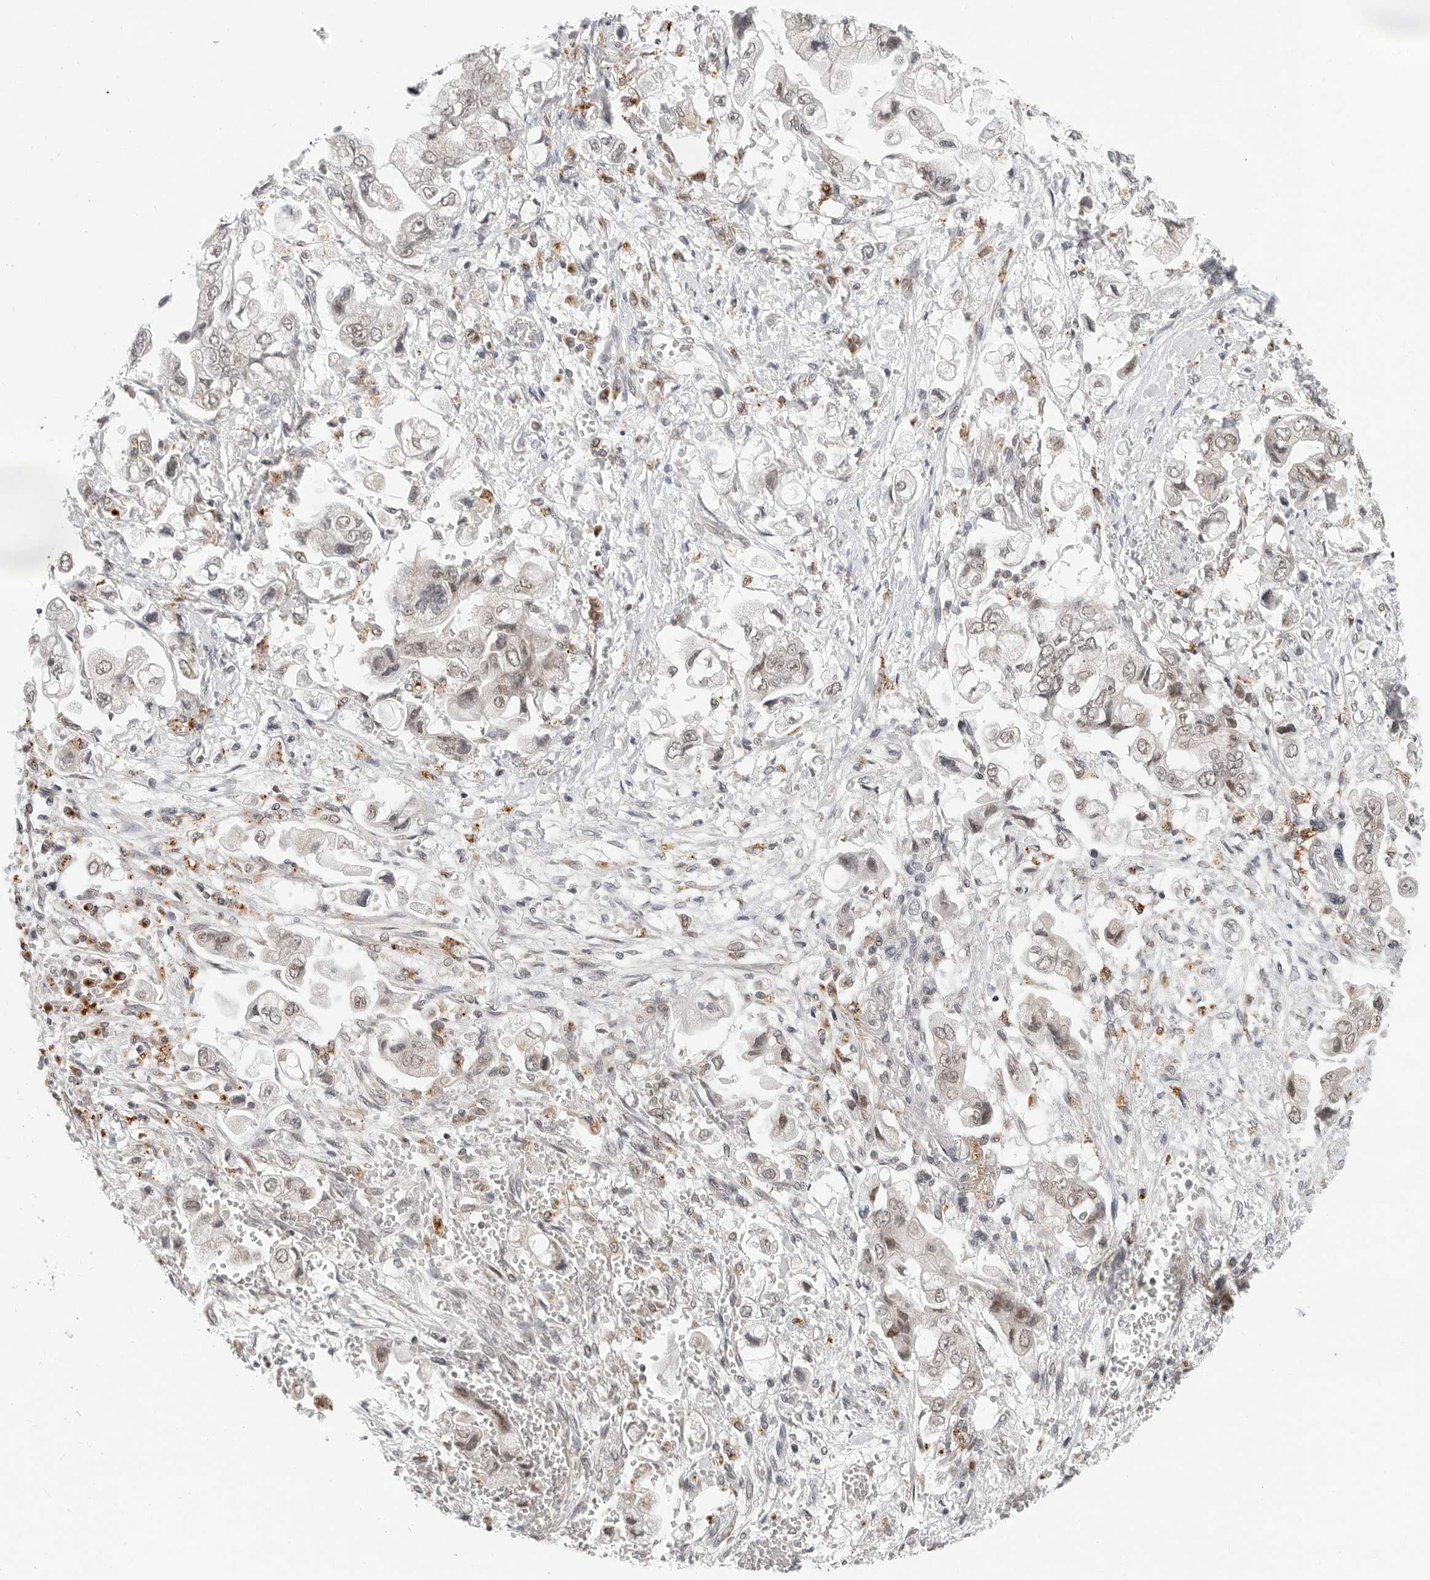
{"staining": {"intensity": "weak", "quantity": "<25%", "location": "nuclear"}, "tissue": "stomach cancer", "cell_type": "Tumor cells", "image_type": "cancer", "snomed": [{"axis": "morphology", "description": "Adenocarcinoma, NOS"}, {"axis": "topography", "description": "Stomach"}], "caption": "DAB (3,3'-diaminobenzidine) immunohistochemical staining of human adenocarcinoma (stomach) displays no significant expression in tumor cells.", "gene": "TOX4", "patient": {"sex": "male", "age": 62}}